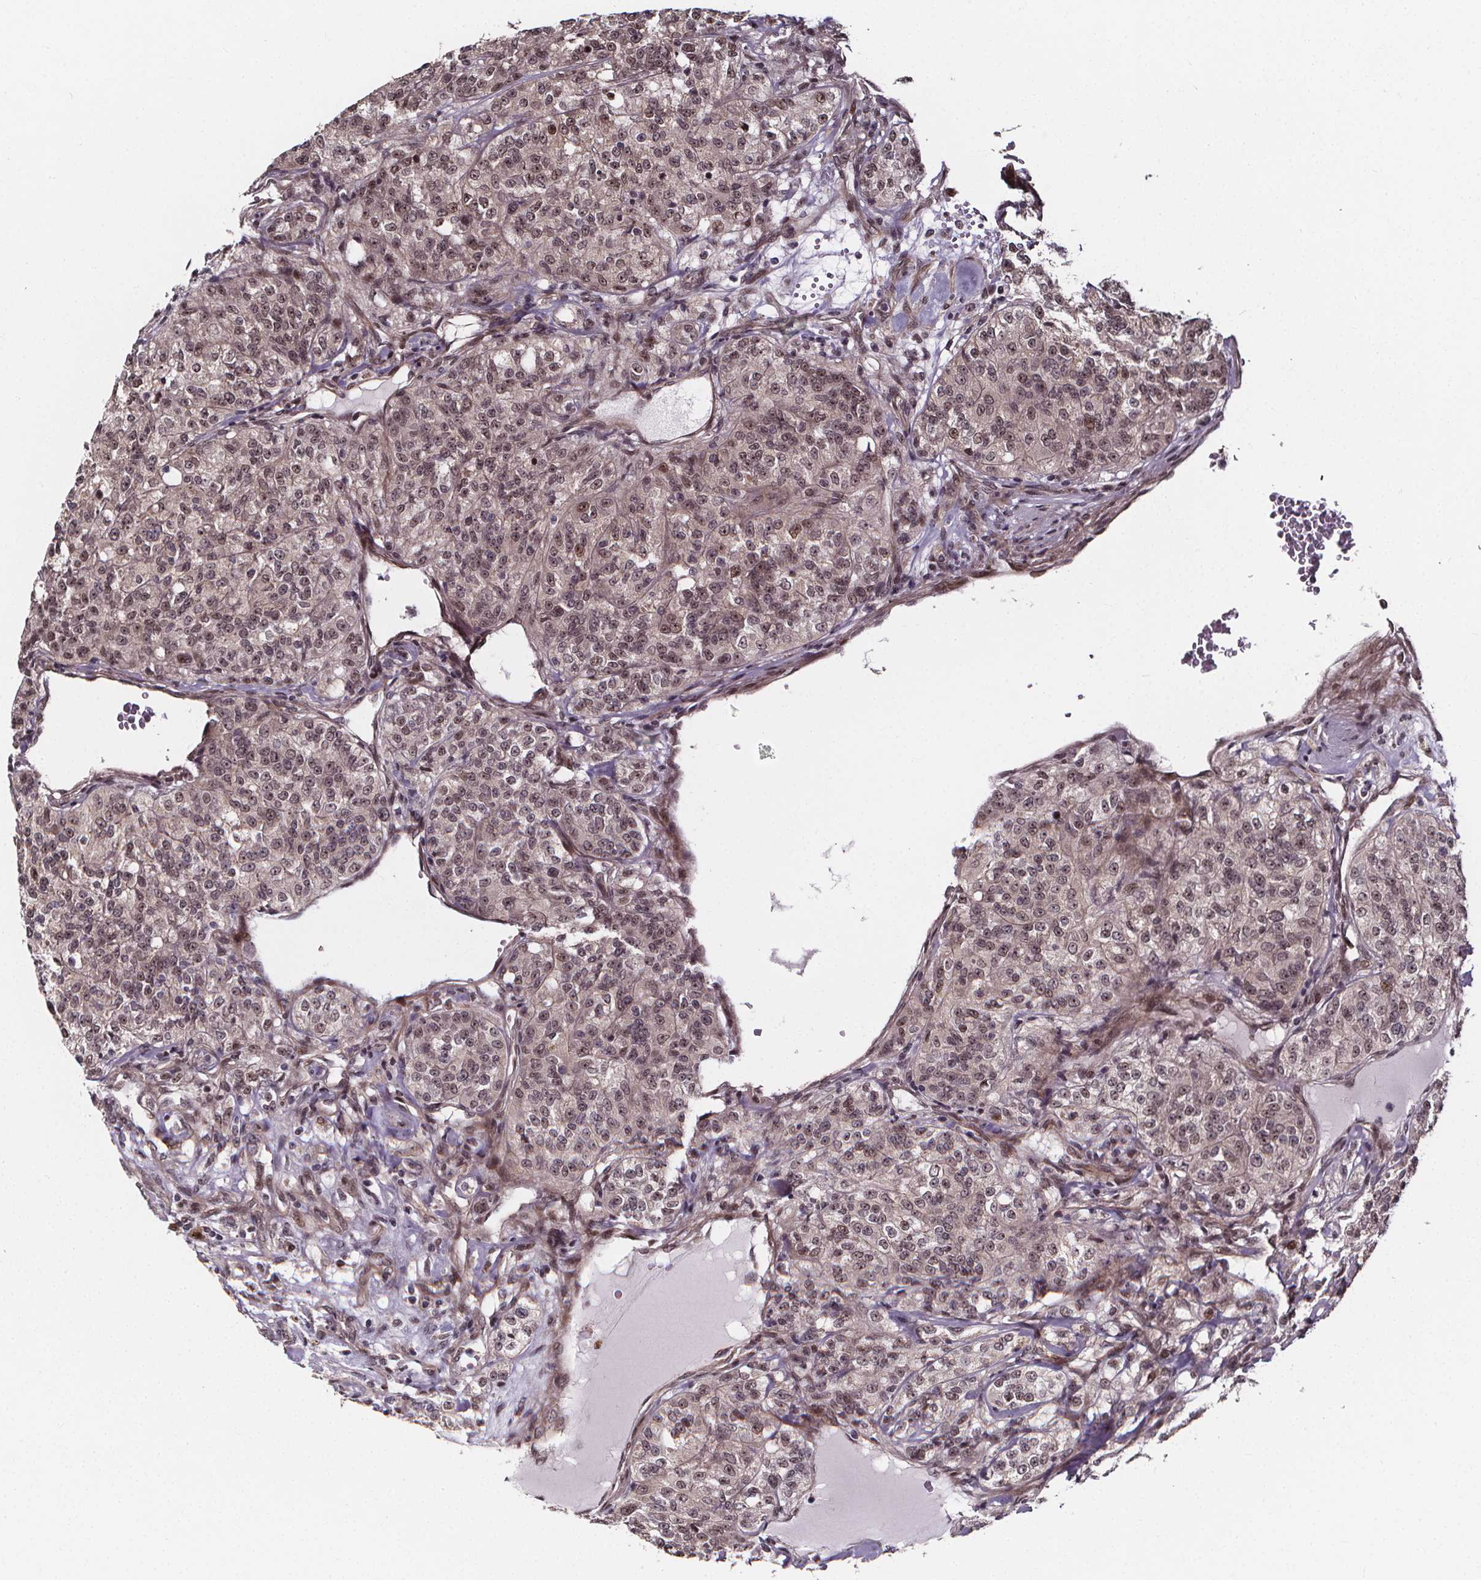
{"staining": {"intensity": "weak", "quantity": "25%-75%", "location": "nuclear"}, "tissue": "renal cancer", "cell_type": "Tumor cells", "image_type": "cancer", "snomed": [{"axis": "morphology", "description": "Adenocarcinoma, NOS"}, {"axis": "topography", "description": "Kidney"}], "caption": "An image of human renal adenocarcinoma stained for a protein exhibits weak nuclear brown staining in tumor cells. The protein is stained brown, and the nuclei are stained in blue (DAB IHC with brightfield microscopy, high magnification).", "gene": "DDIT3", "patient": {"sex": "female", "age": 63}}